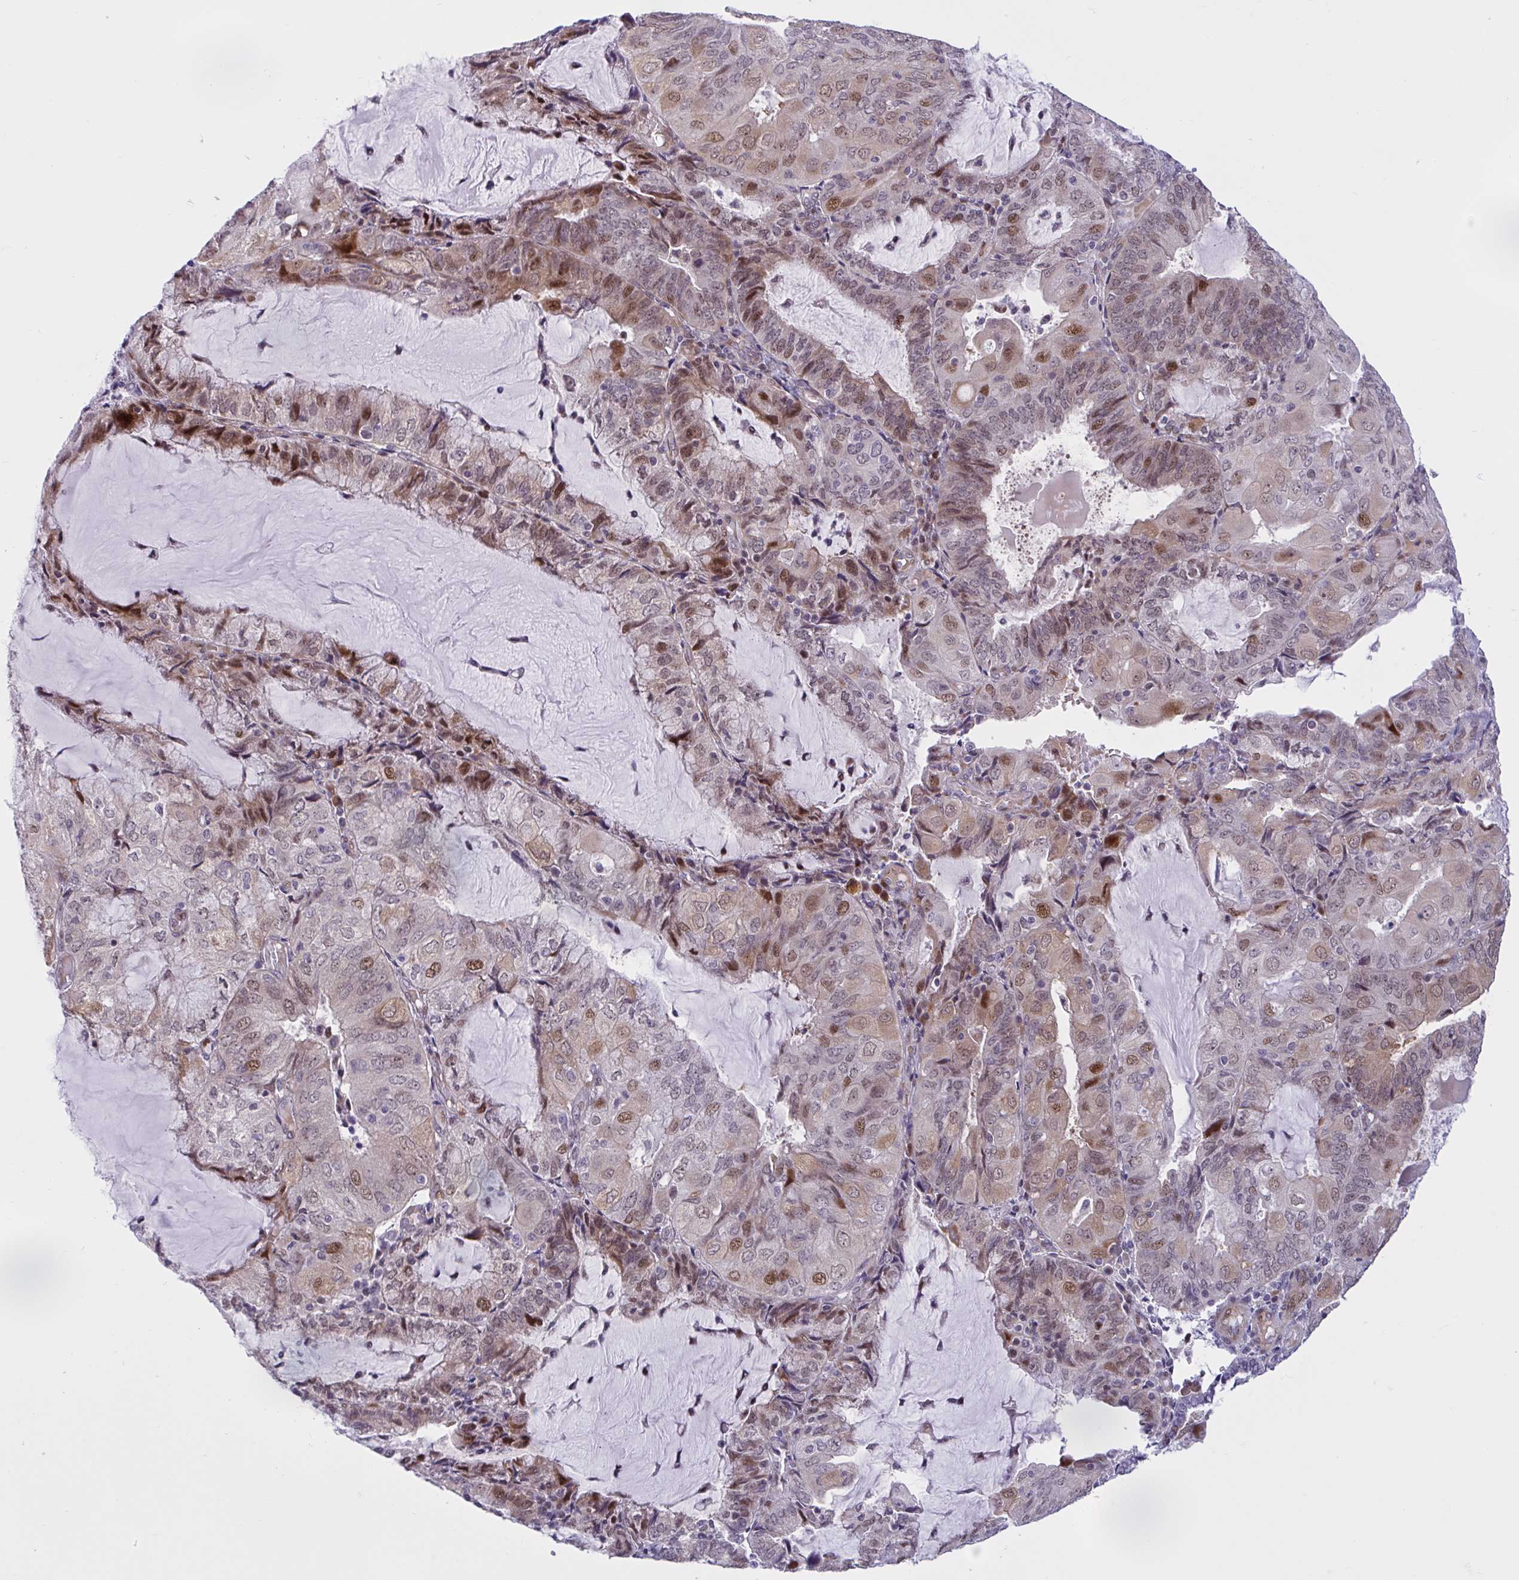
{"staining": {"intensity": "moderate", "quantity": "25%-75%", "location": "cytoplasmic/membranous,nuclear"}, "tissue": "endometrial cancer", "cell_type": "Tumor cells", "image_type": "cancer", "snomed": [{"axis": "morphology", "description": "Adenocarcinoma, NOS"}, {"axis": "topography", "description": "Endometrium"}], "caption": "Human endometrial cancer (adenocarcinoma) stained with a brown dye reveals moderate cytoplasmic/membranous and nuclear positive positivity in approximately 25%-75% of tumor cells.", "gene": "RBL1", "patient": {"sex": "female", "age": 81}}